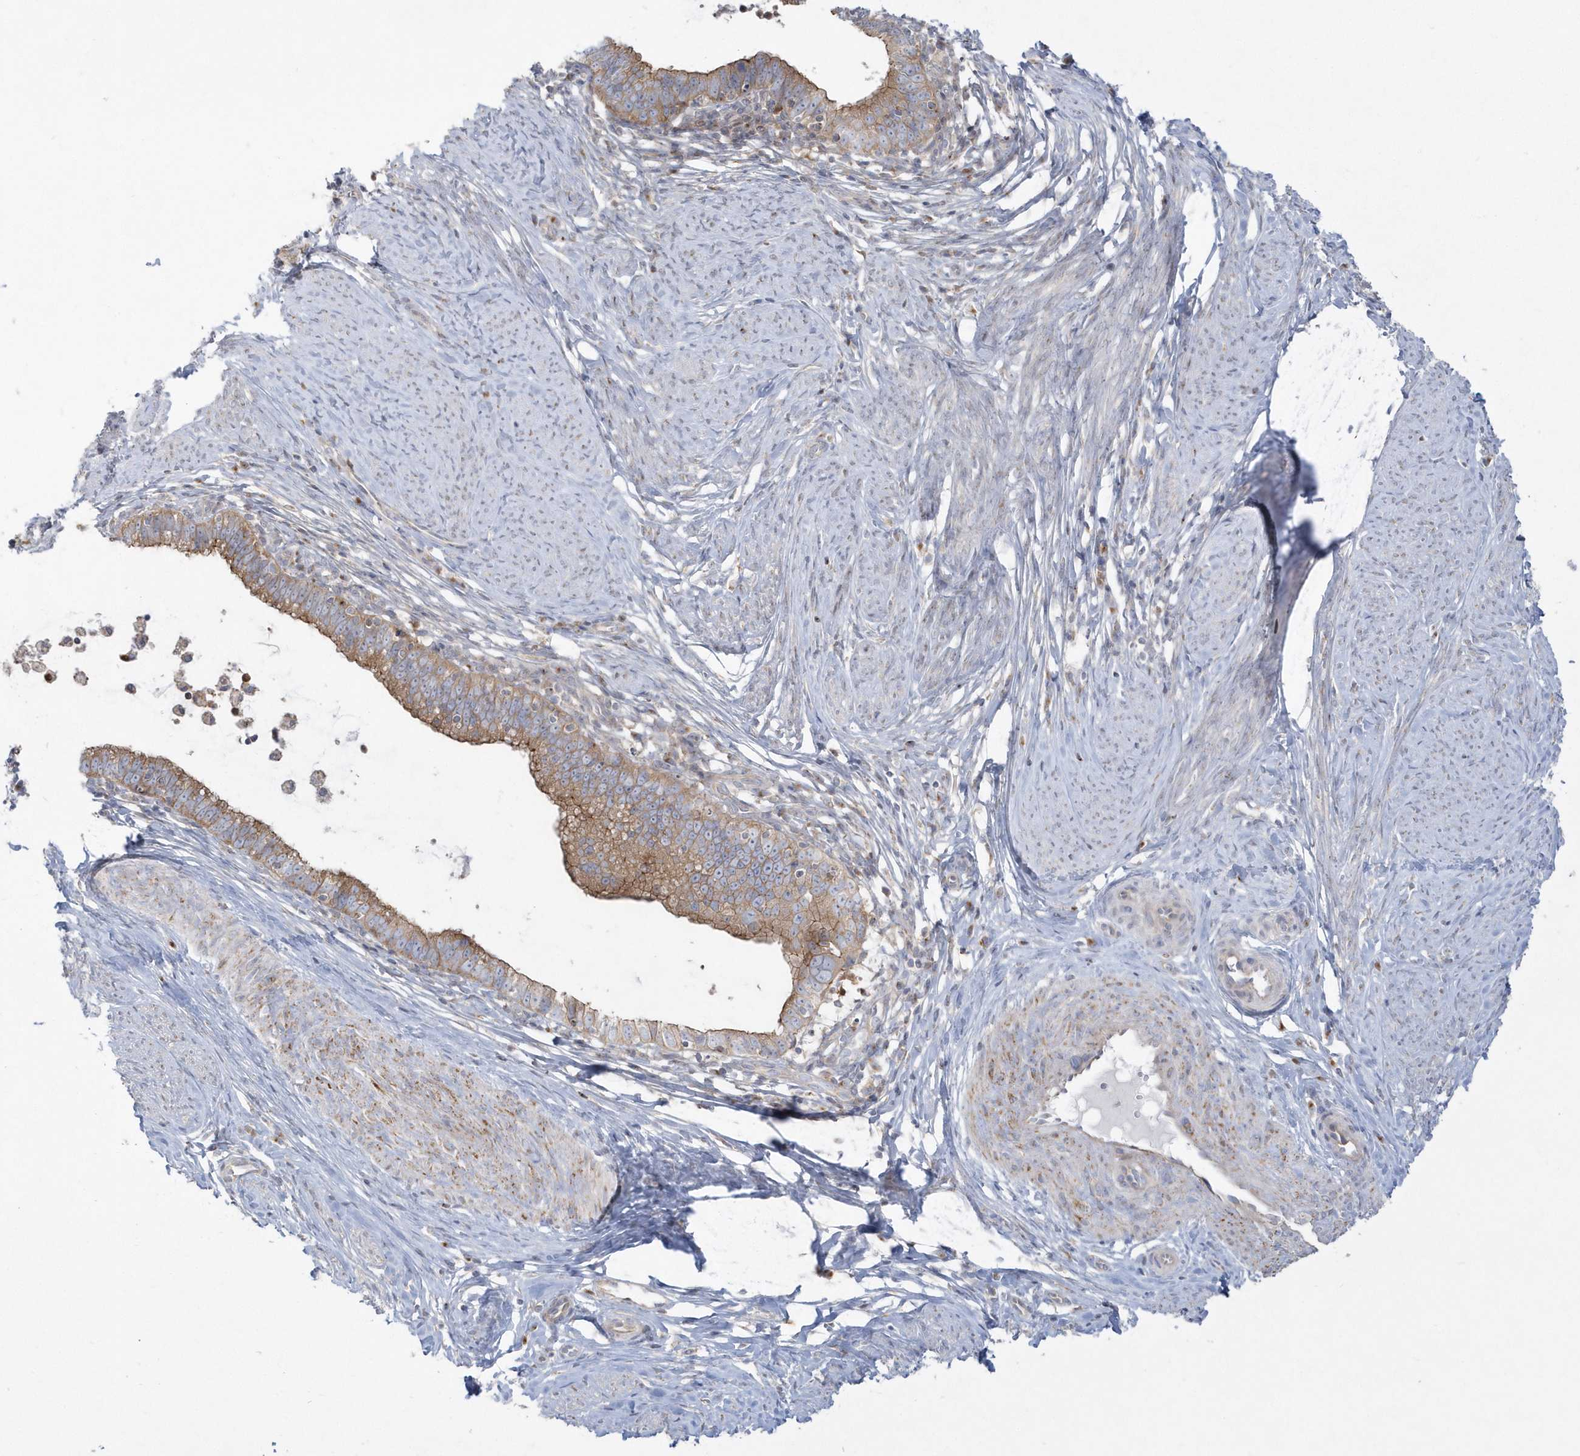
{"staining": {"intensity": "moderate", "quantity": ">75%", "location": "cytoplasmic/membranous"}, "tissue": "cervical cancer", "cell_type": "Tumor cells", "image_type": "cancer", "snomed": [{"axis": "morphology", "description": "Adenocarcinoma, NOS"}, {"axis": "topography", "description": "Cervix"}], "caption": "The micrograph demonstrates a brown stain indicating the presence of a protein in the cytoplasmic/membranous of tumor cells in cervical adenocarcinoma.", "gene": "DNAJC18", "patient": {"sex": "female", "age": 36}}